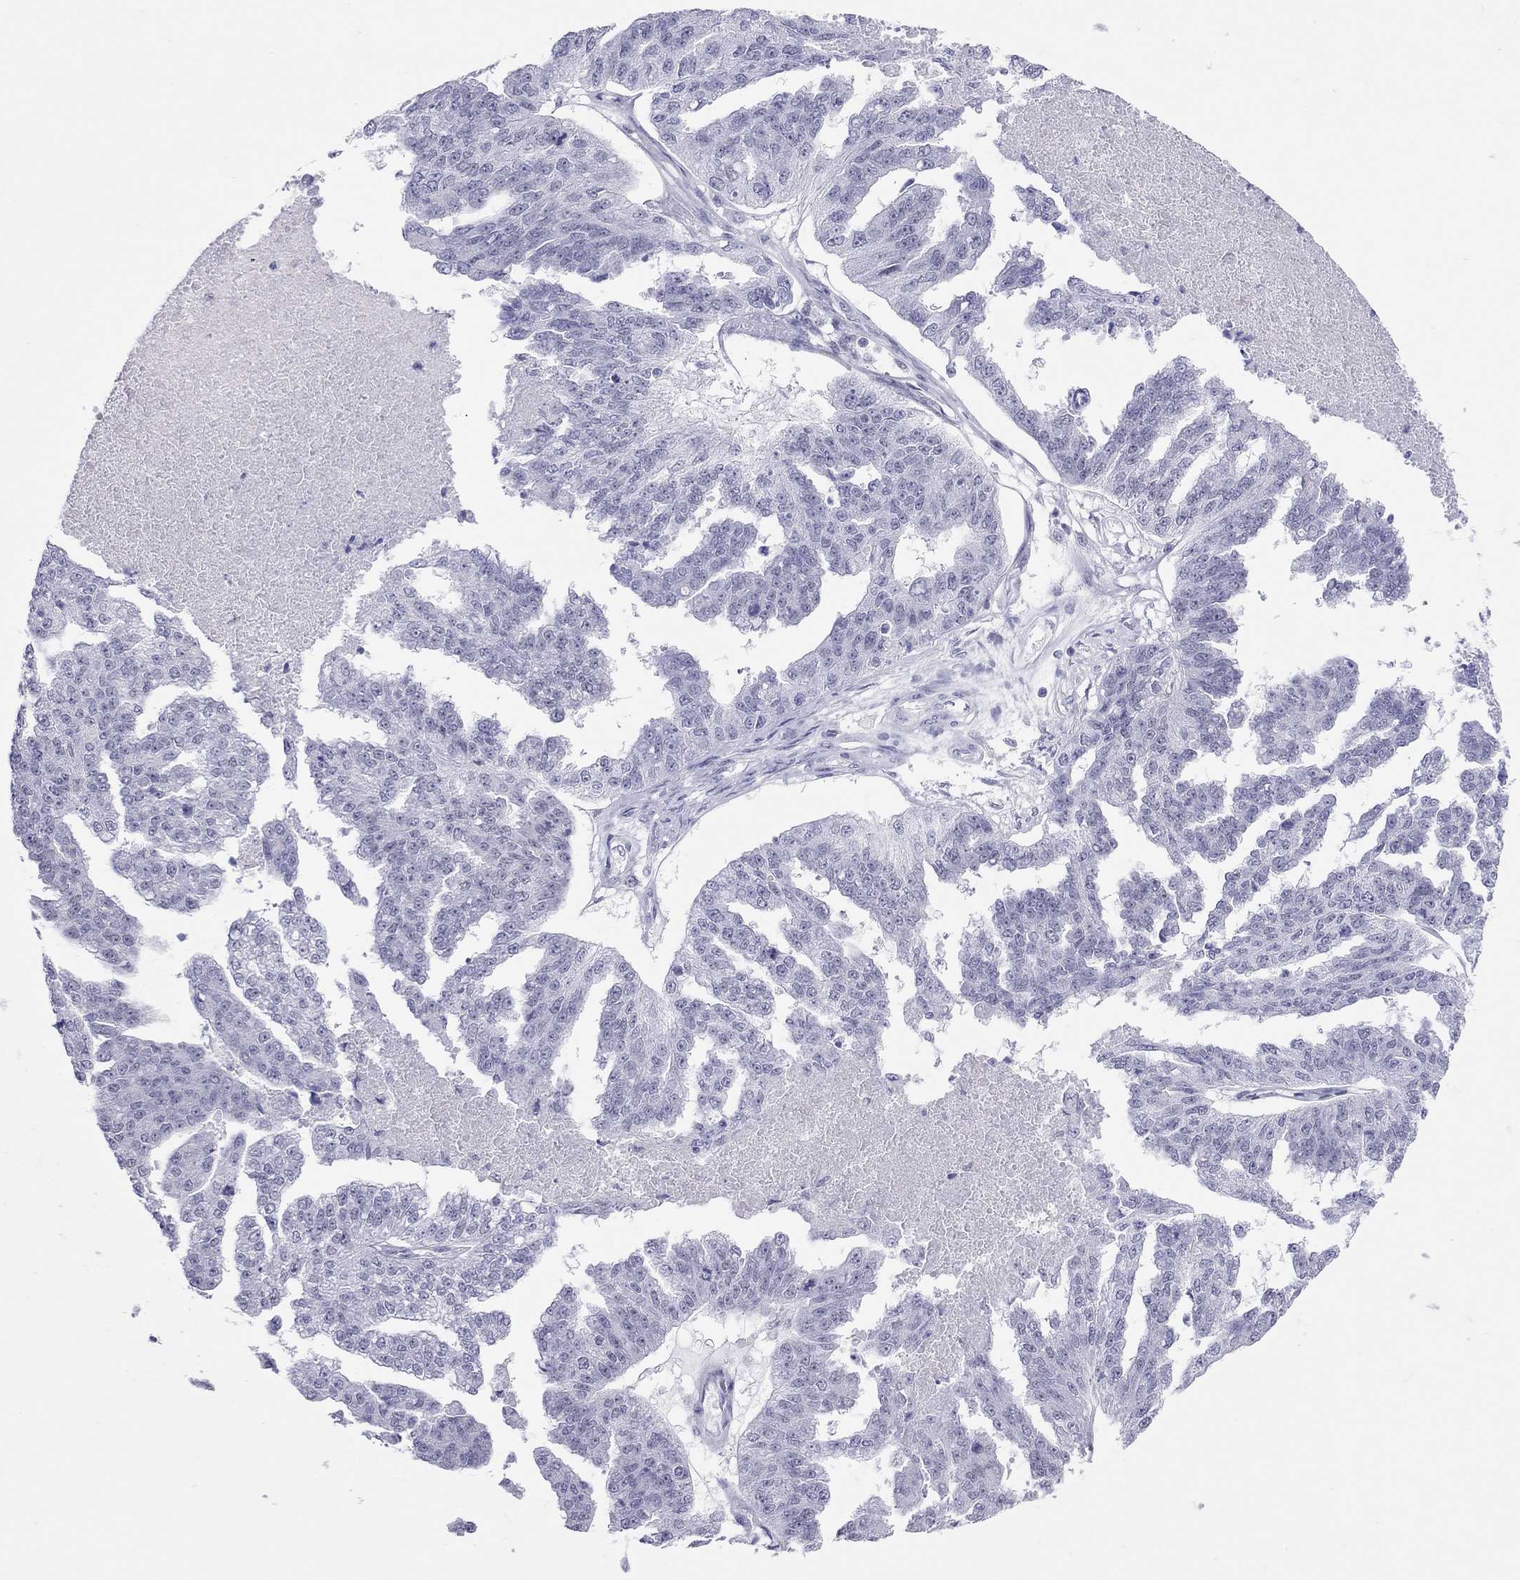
{"staining": {"intensity": "negative", "quantity": "none", "location": "none"}, "tissue": "ovarian cancer", "cell_type": "Tumor cells", "image_type": "cancer", "snomed": [{"axis": "morphology", "description": "Cystadenocarcinoma, serous, NOS"}, {"axis": "topography", "description": "Ovary"}], "caption": "High power microscopy image of an immunohistochemistry micrograph of serous cystadenocarcinoma (ovarian), revealing no significant expression in tumor cells.", "gene": "JHY", "patient": {"sex": "female", "age": 58}}